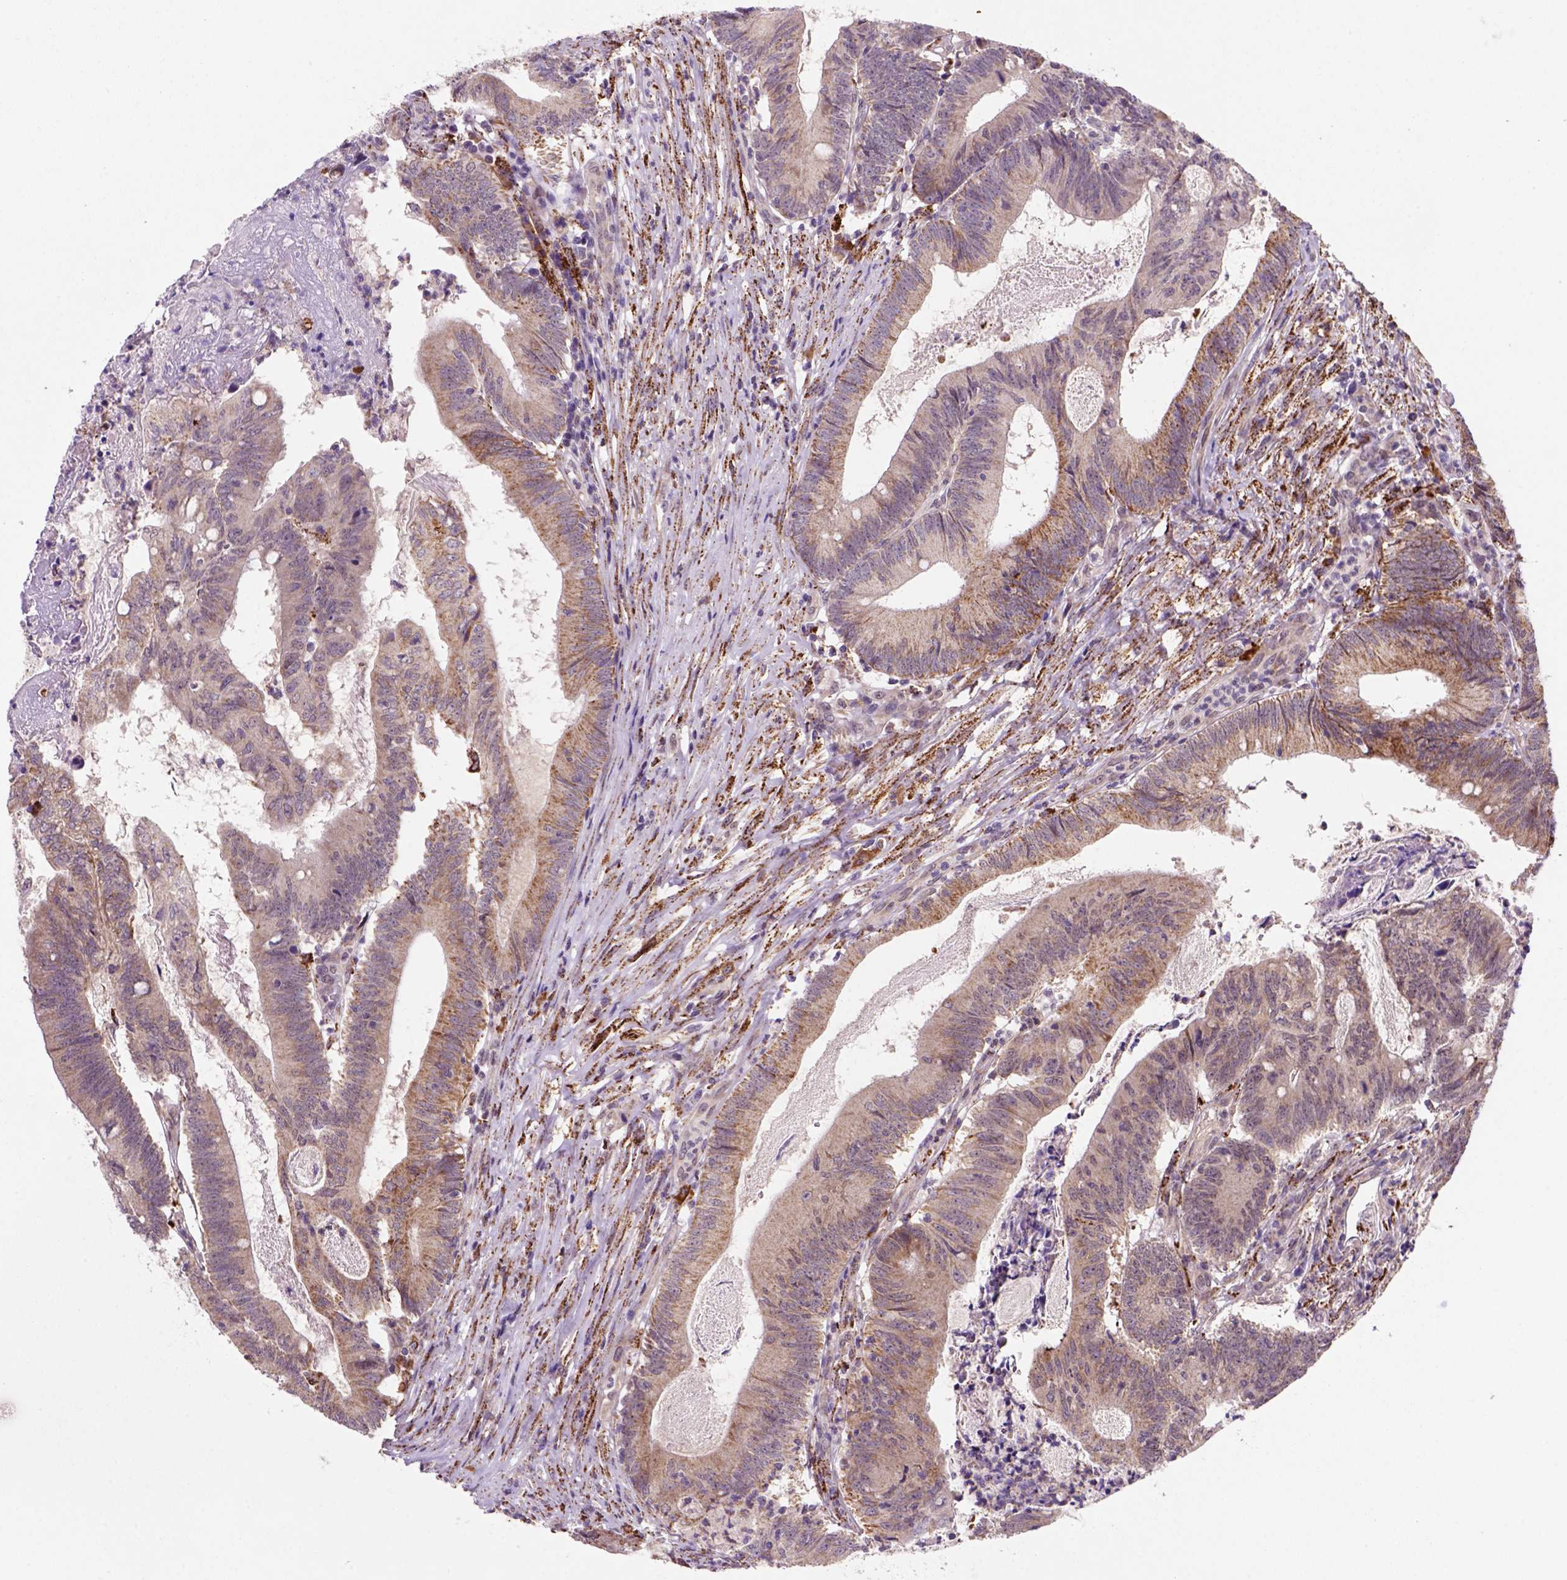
{"staining": {"intensity": "moderate", "quantity": "25%-75%", "location": "cytoplasmic/membranous"}, "tissue": "colorectal cancer", "cell_type": "Tumor cells", "image_type": "cancer", "snomed": [{"axis": "morphology", "description": "Adenocarcinoma, NOS"}, {"axis": "topography", "description": "Colon"}], "caption": "Protein expression analysis of human colorectal adenocarcinoma reveals moderate cytoplasmic/membranous expression in about 25%-75% of tumor cells. The staining was performed using DAB (3,3'-diaminobenzidine) to visualize the protein expression in brown, while the nuclei were stained in blue with hematoxylin (Magnification: 20x).", "gene": "FZD7", "patient": {"sex": "female", "age": 70}}